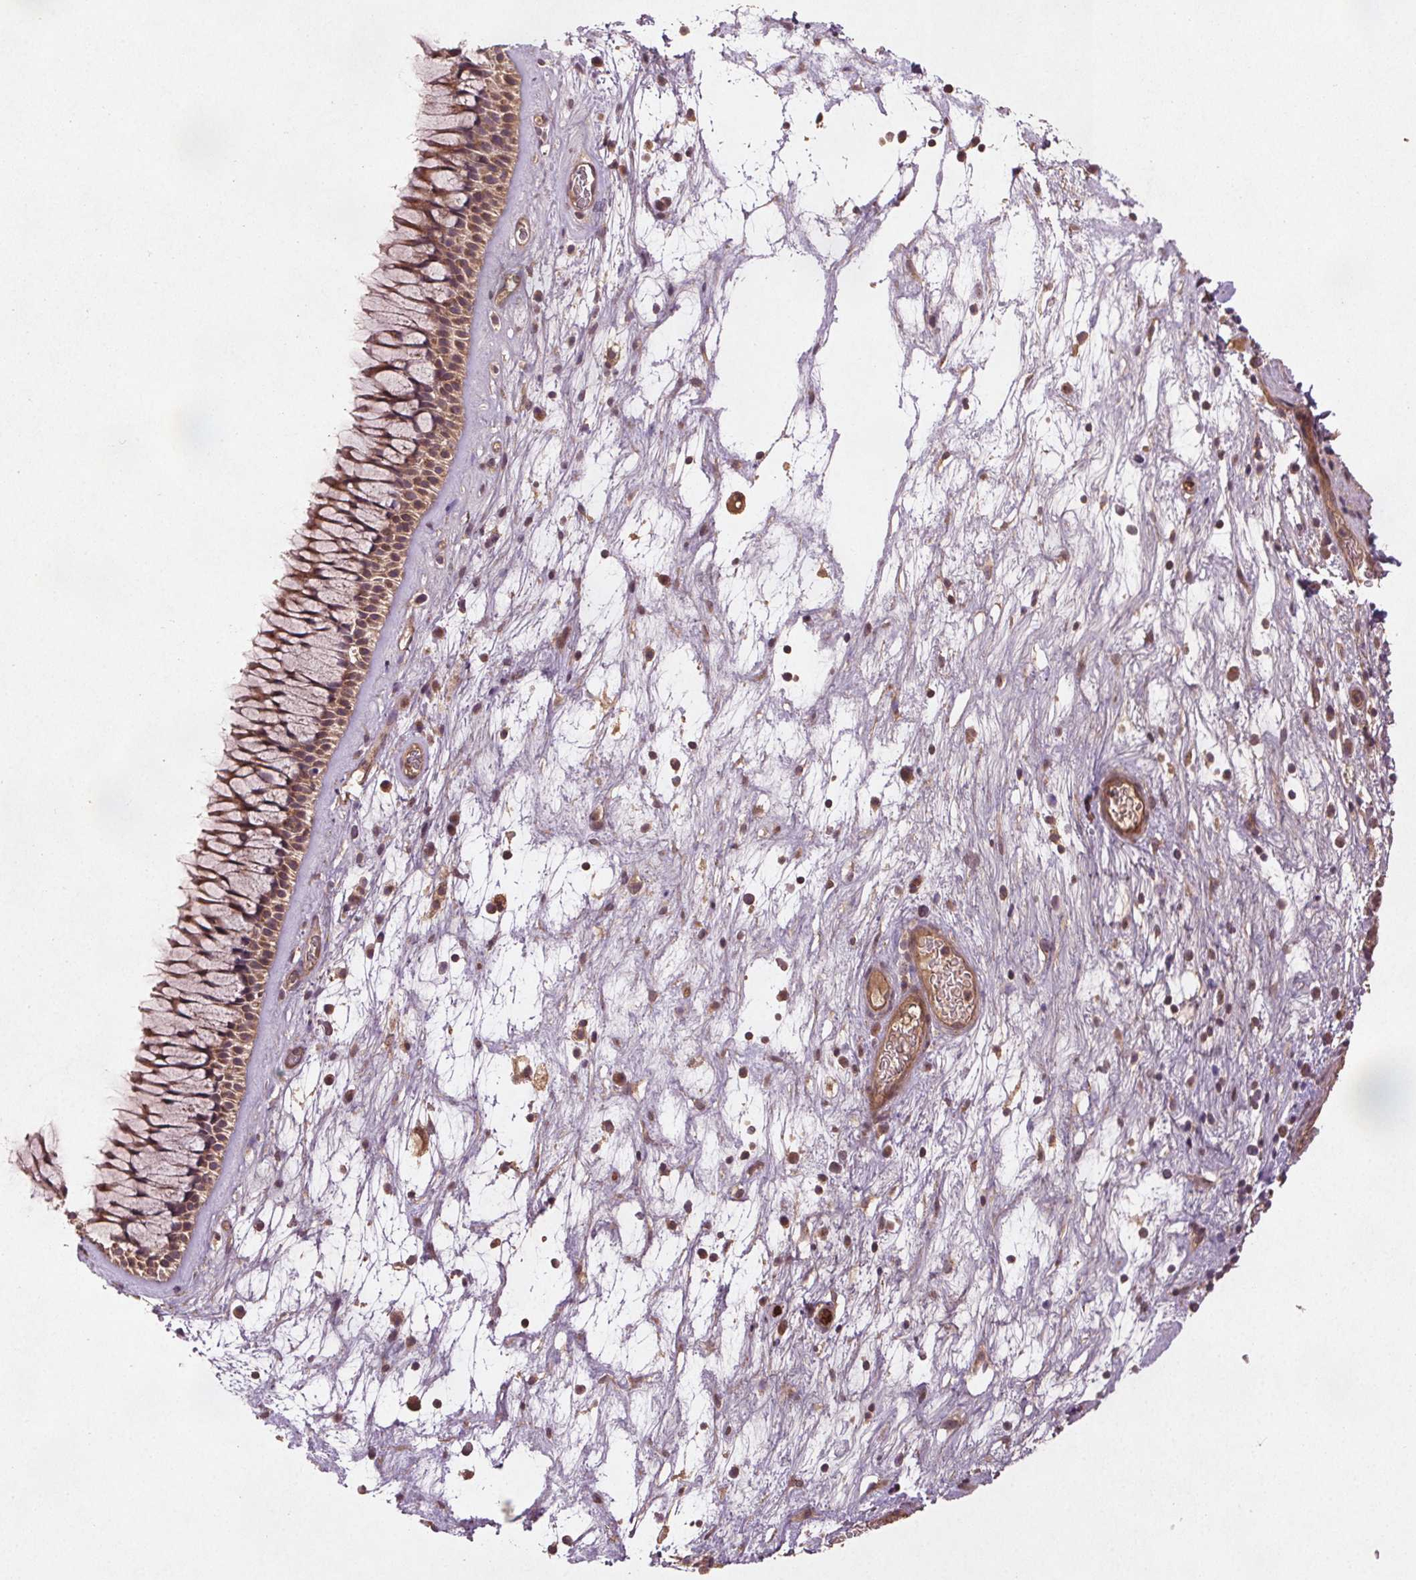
{"staining": {"intensity": "weak", "quantity": ">75%", "location": "cytoplasmic/membranous"}, "tissue": "nasopharynx", "cell_type": "Respiratory epithelial cells", "image_type": "normal", "snomed": [{"axis": "morphology", "description": "Normal tissue, NOS"}, {"axis": "topography", "description": "Nasopharynx"}], "caption": "Immunohistochemistry (IHC) photomicrograph of benign nasopharynx: nasopharynx stained using immunohistochemistry (IHC) demonstrates low levels of weak protein expression localized specifically in the cytoplasmic/membranous of respiratory epithelial cells, appearing as a cytoplasmic/membranous brown color.", "gene": "SEC14L2", "patient": {"sex": "male", "age": 74}}